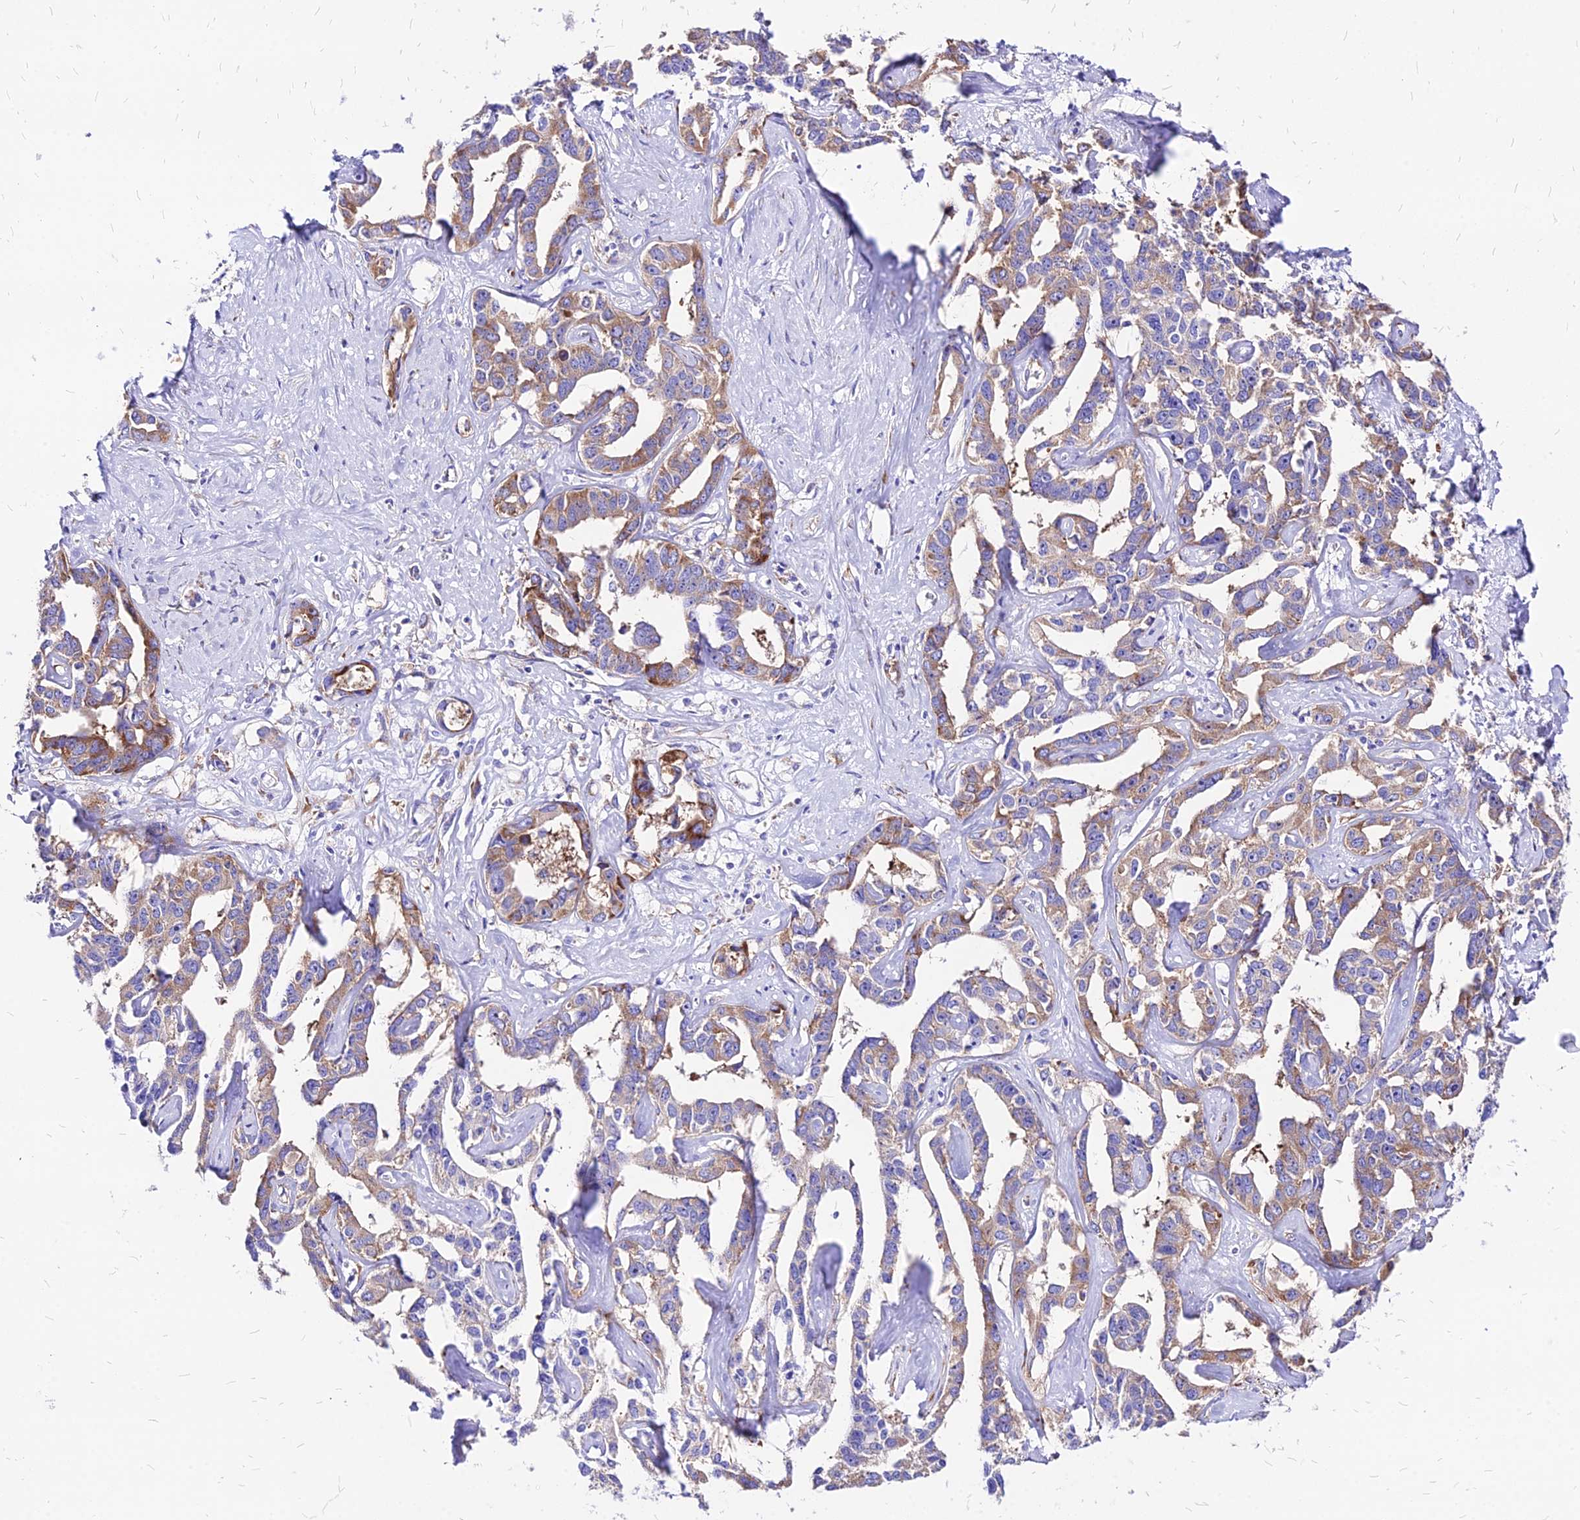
{"staining": {"intensity": "moderate", "quantity": "25%-75%", "location": "cytoplasmic/membranous"}, "tissue": "liver cancer", "cell_type": "Tumor cells", "image_type": "cancer", "snomed": [{"axis": "morphology", "description": "Cholangiocarcinoma"}, {"axis": "topography", "description": "Liver"}], "caption": "Liver cancer (cholangiocarcinoma) stained with IHC demonstrates moderate cytoplasmic/membranous positivity in about 25%-75% of tumor cells.", "gene": "RPL19", "patient": {"sex": "male", "age": 59}}